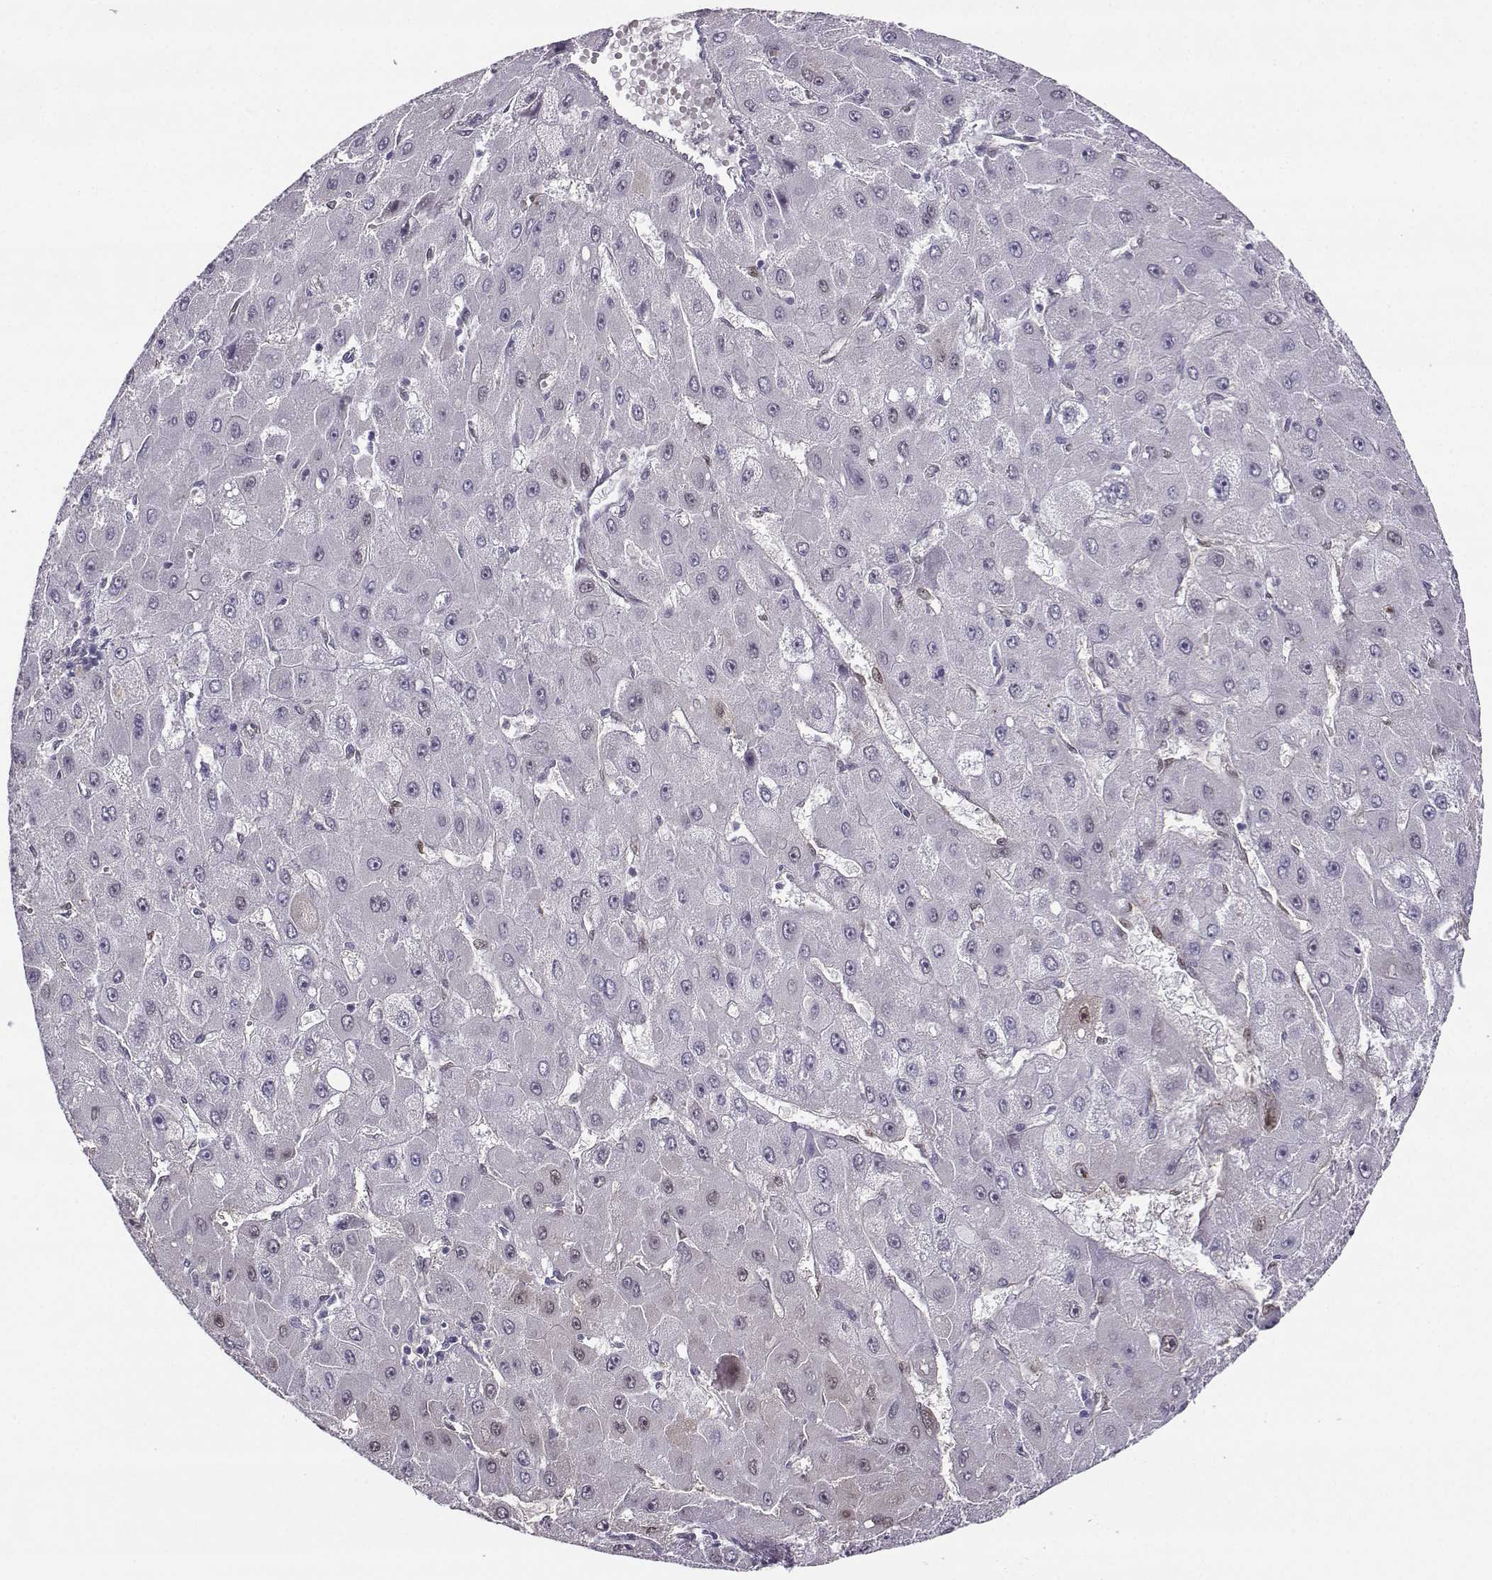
{"staining": {"intensity": "negative", "quantity": "none", "location": "none"}, "tissue": "liver cancer", "cell_type": "Tumor cells", "image_type": "cancer", "snomed": [{"axis": "morphology", "description": "Carcinoma, Hepatocellular, NOS"}, {"axis": "topography", "description": "Liver"}], "caption": "Liver cancer (hepatocellular carcinoma) was stained to show a protein in brown. There is no significant staining in tumor cells.", "gene": "NQO1", "patient": {"sex": "female", "age": 25}}